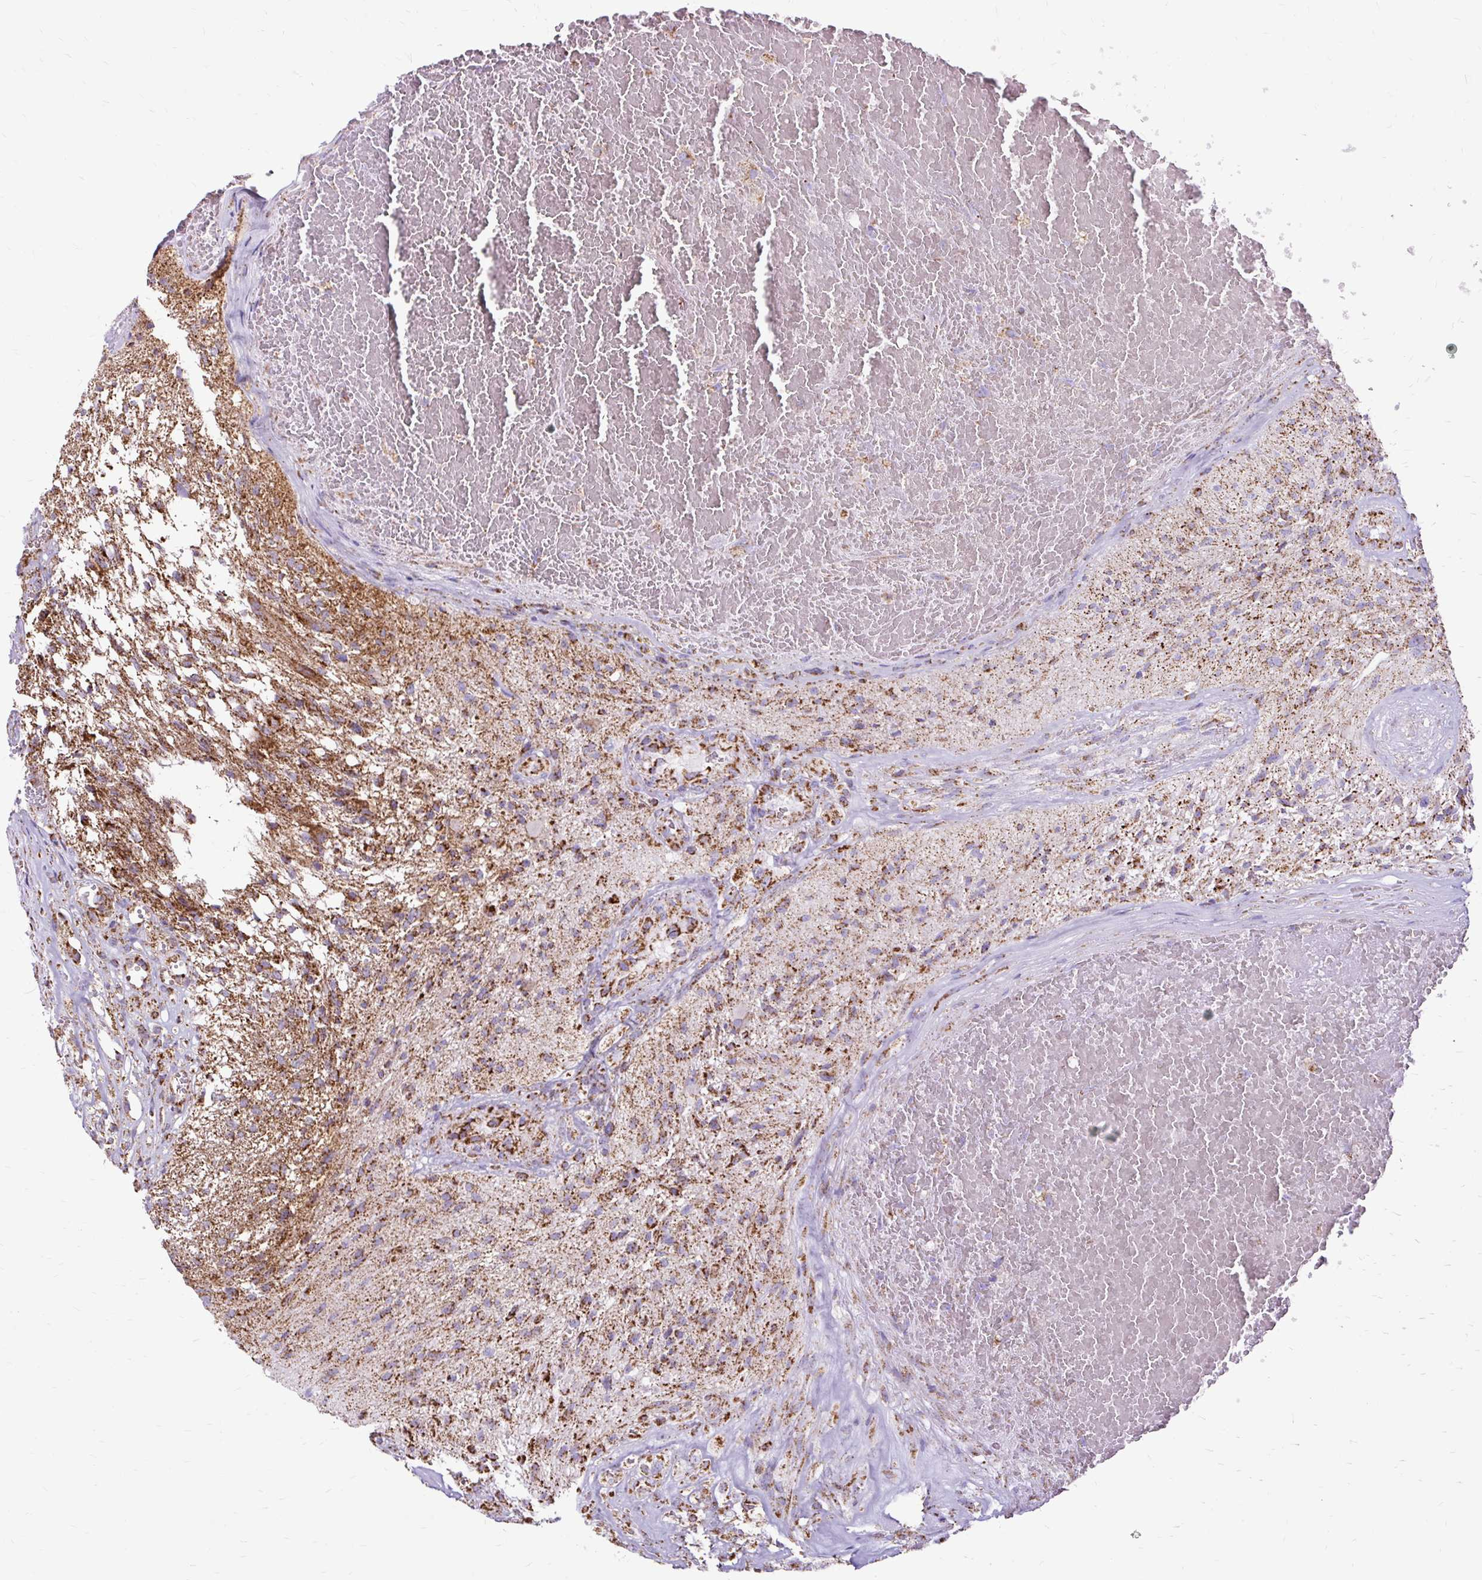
{"staining": {"intensity": "moderate", "quantity": ">75%", "location": "cytoplasmic/membranous"}, "tissue": "glioma", "cell_type": "Tumor cells", "image_type": "cancer", "snomed": [{"axis": "morphology", "description": "Glioma, malignant, High grade"}, {"axis": "topography", "description": "Brain"}], "caption": "The histopathology image displays immunohistochemical staining of high-grade glioma (malignant). There is moderate cytoplasmic/membranous staining is appreciated in approximately >75% of tumor cells.", "gene": "DLAT", "patient": {"sex": "male", "age": 56}}